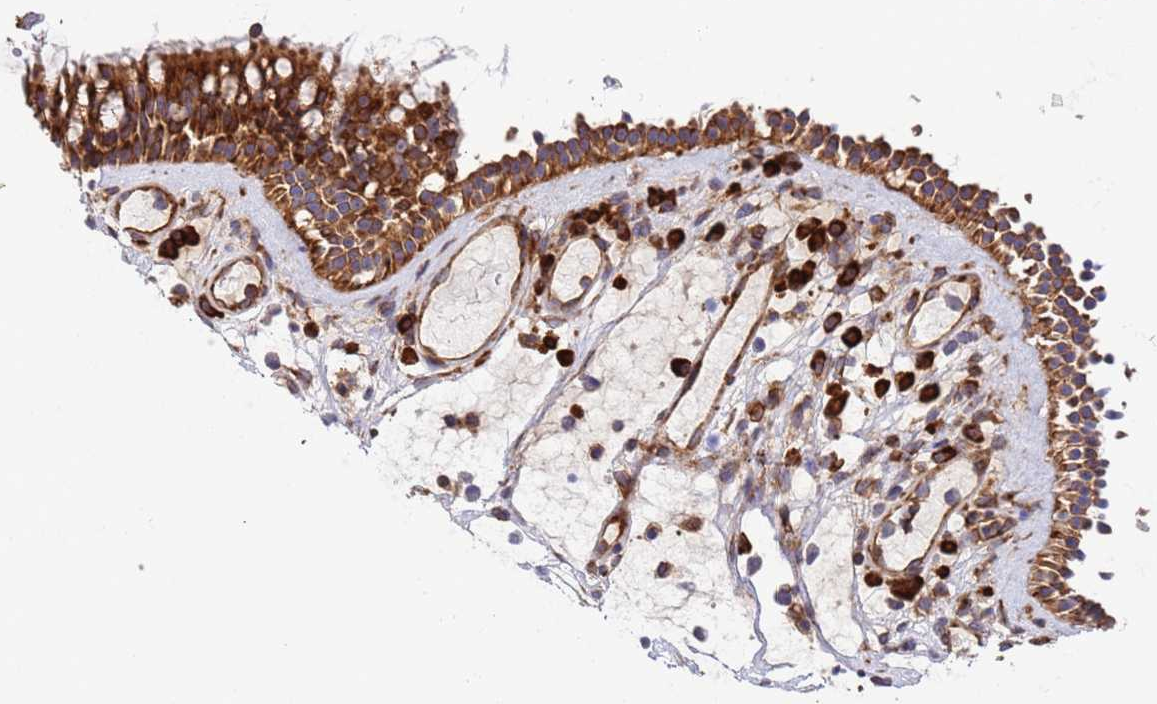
{"staining": {"intensity": "strong", "quantity": ">75%", "location": "cytoplasmic/membranous"}, "tissue": "nasopharynx", "cell_type": "Respiratory epithelial cells", "image_type": "normal", "snomed": [{"axis": "morphology", "description": "Normal tissue, NOS"}, {"axis": "morphology", "description": "Inflammation, NOS"}, {"axis": "morphology", "description": "Malignant melanoma, Metastatic site"}, {"axis": "topography", "description": "Nasopharynx"}], "caption": "Immunohistochemical staining of unremarkable human nasopharynx shows high levels of strong cytoplasmic/membranous expression in about >75% of respiratory epithelial cells. (Brightfield microscopy of DAB IHC at high magnification).", "gene": "RPL36", "patient": {"sex": "male", "age": 70}}